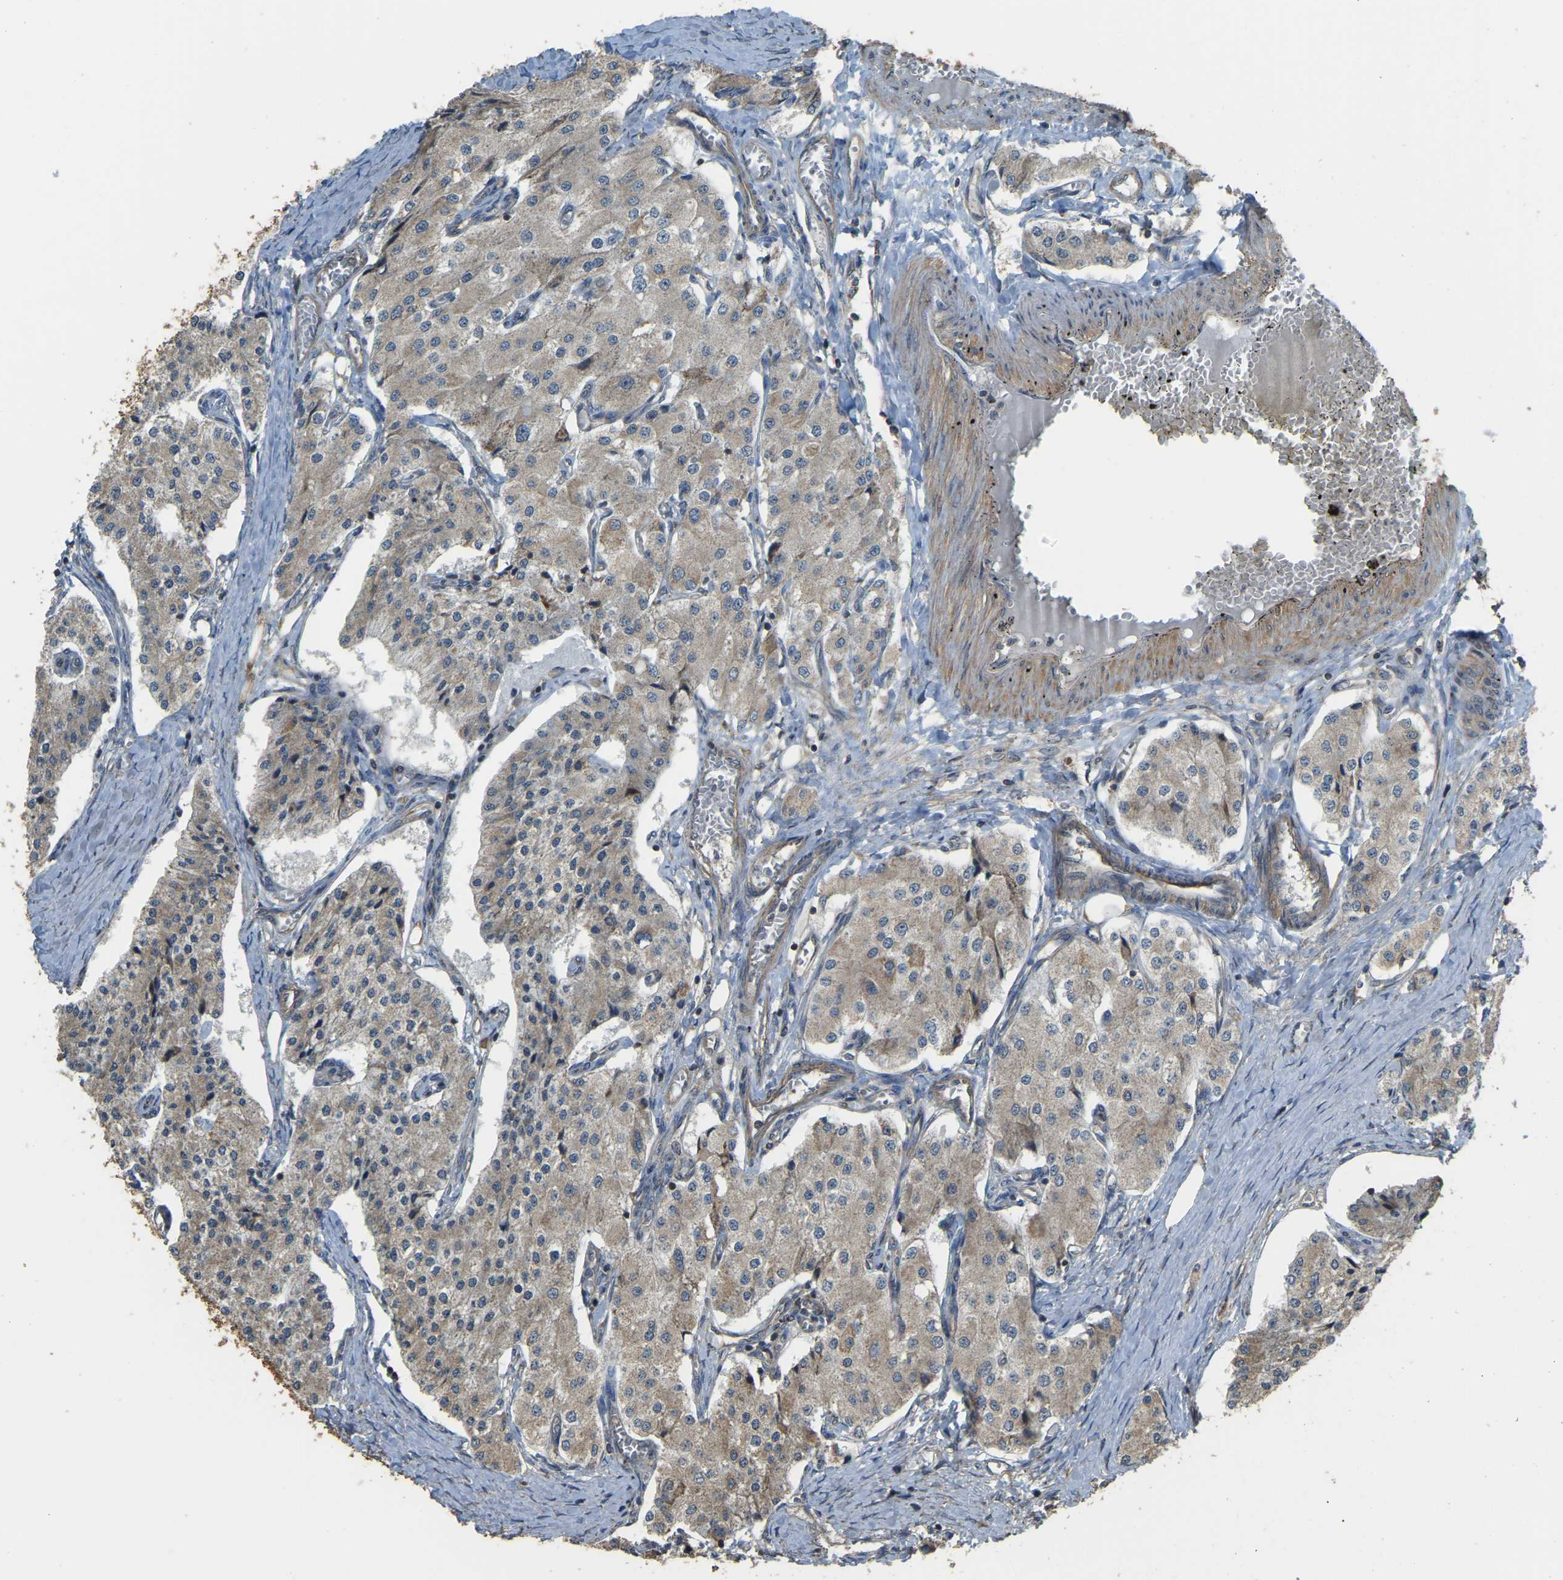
{"staining": {"intensity": "moderate", "quantity": "25%-75%", "location": "cytoplasmic/membranous"}, "tissue": "carcinoid", "cell_type": "Tumor cells", "image_type": "cancer", "snomed": [{"axis": "morphology", "description": "Carcinoid, malignant, NOS"}, {"axis": "topography", "description": "Colon"}], "caption": "Malignant carcinoid stained for a protein demonstrates moderate cytoplasmic/membranous positivity in tumor cells.", "gene": "GNG2", "patient": {"sex": "female", "age": 52}}